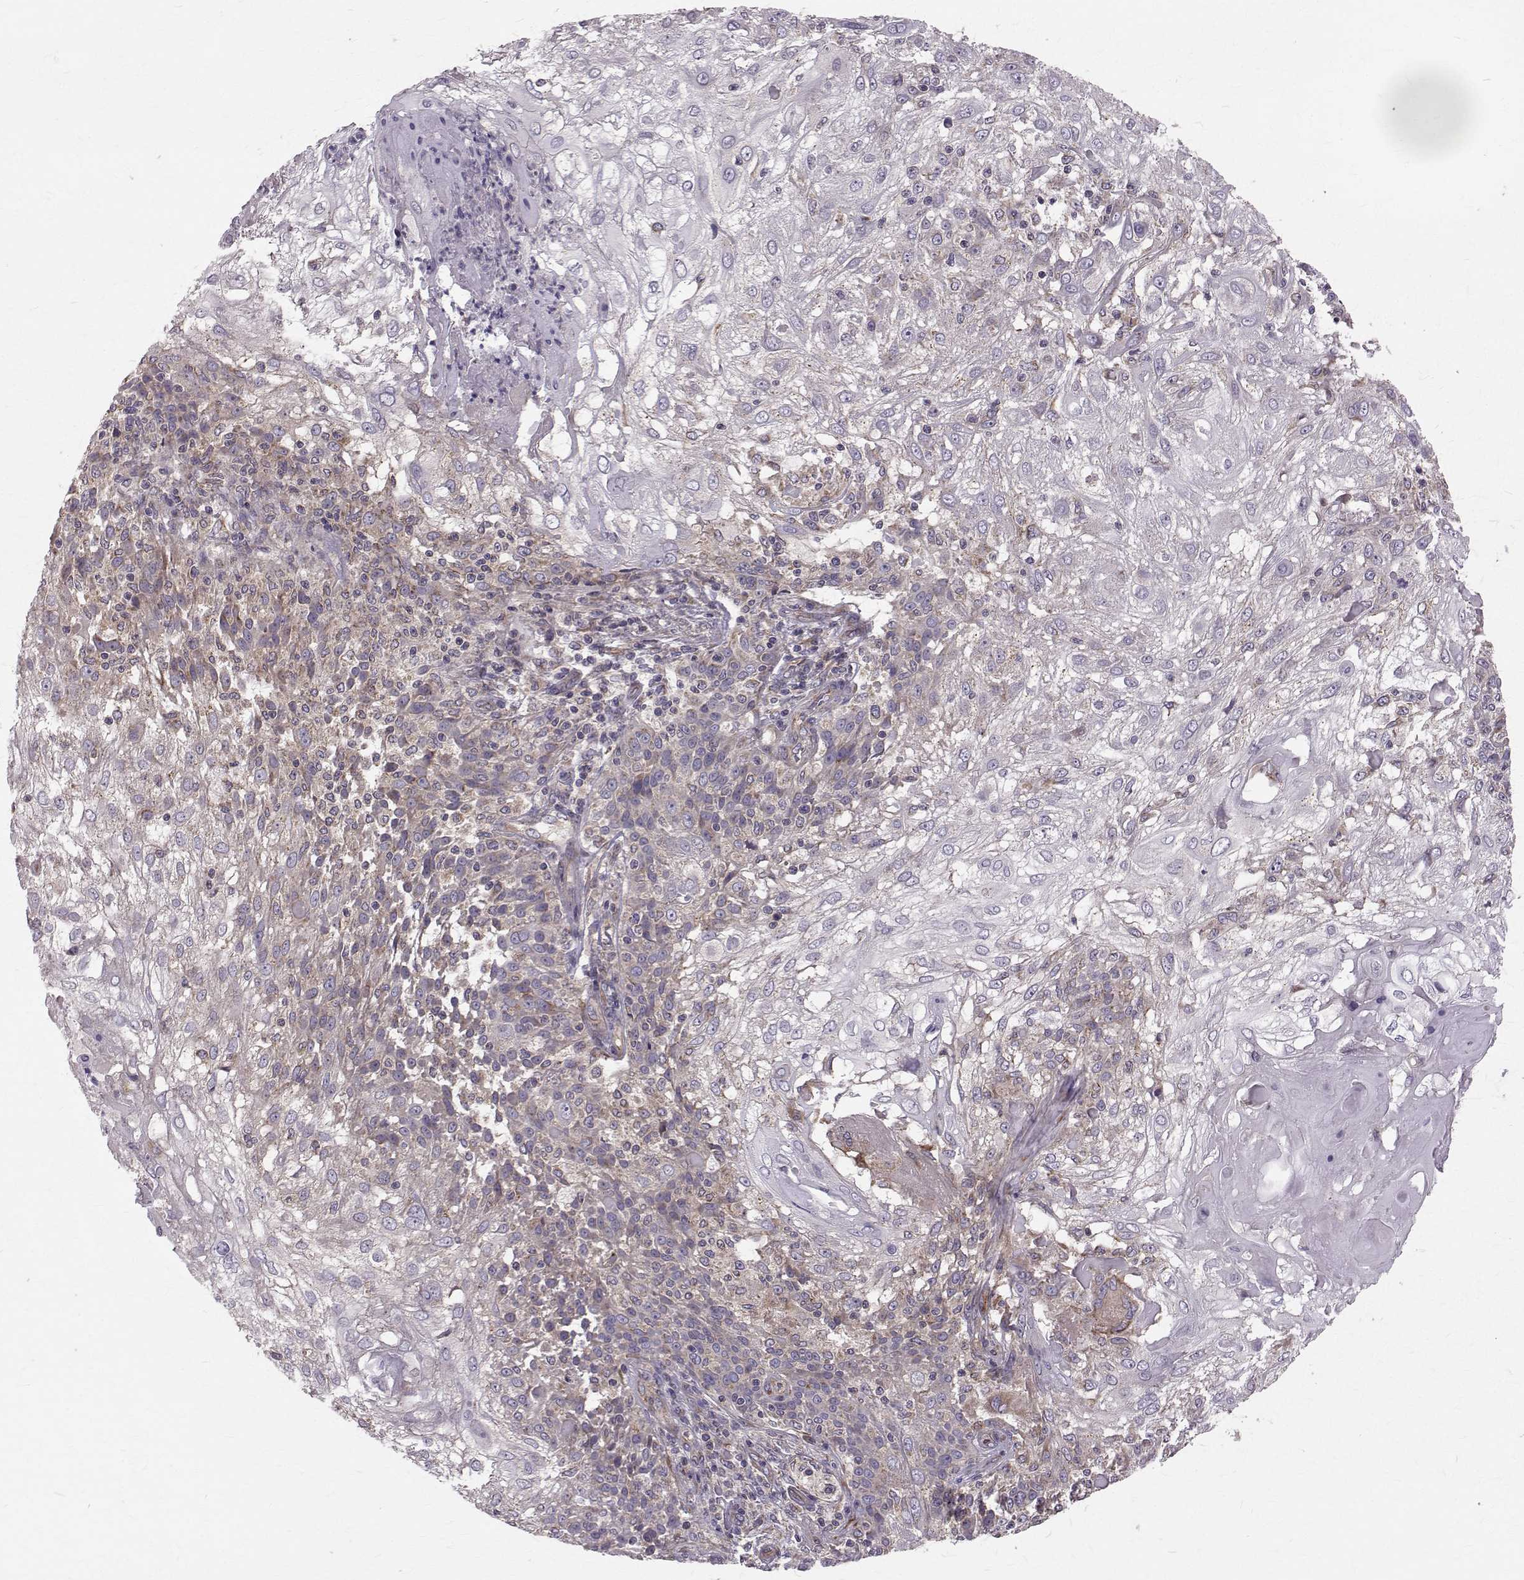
{"staining": {"intensity": "negative", "quantity": "none", "location": "none"}, "tissue": "skin cancer", "cell_type": "Tumor cells", "image_type": "cancer", "snomed": [{"axis": "morphology", "description": "Normal tissue, NOS"}, {"axis": "morphology", "description": "Squamous cell carcinoma, NOS"}, {"axis": "topography", "description": "Skin"}], "caption": "Immunohistochemical staining of squamous cell carcinoma (skin) shows no significant positivity in tumor cells.", "gene": "ARFGAP1", "patient": {"sex": "female", "age": 83}}